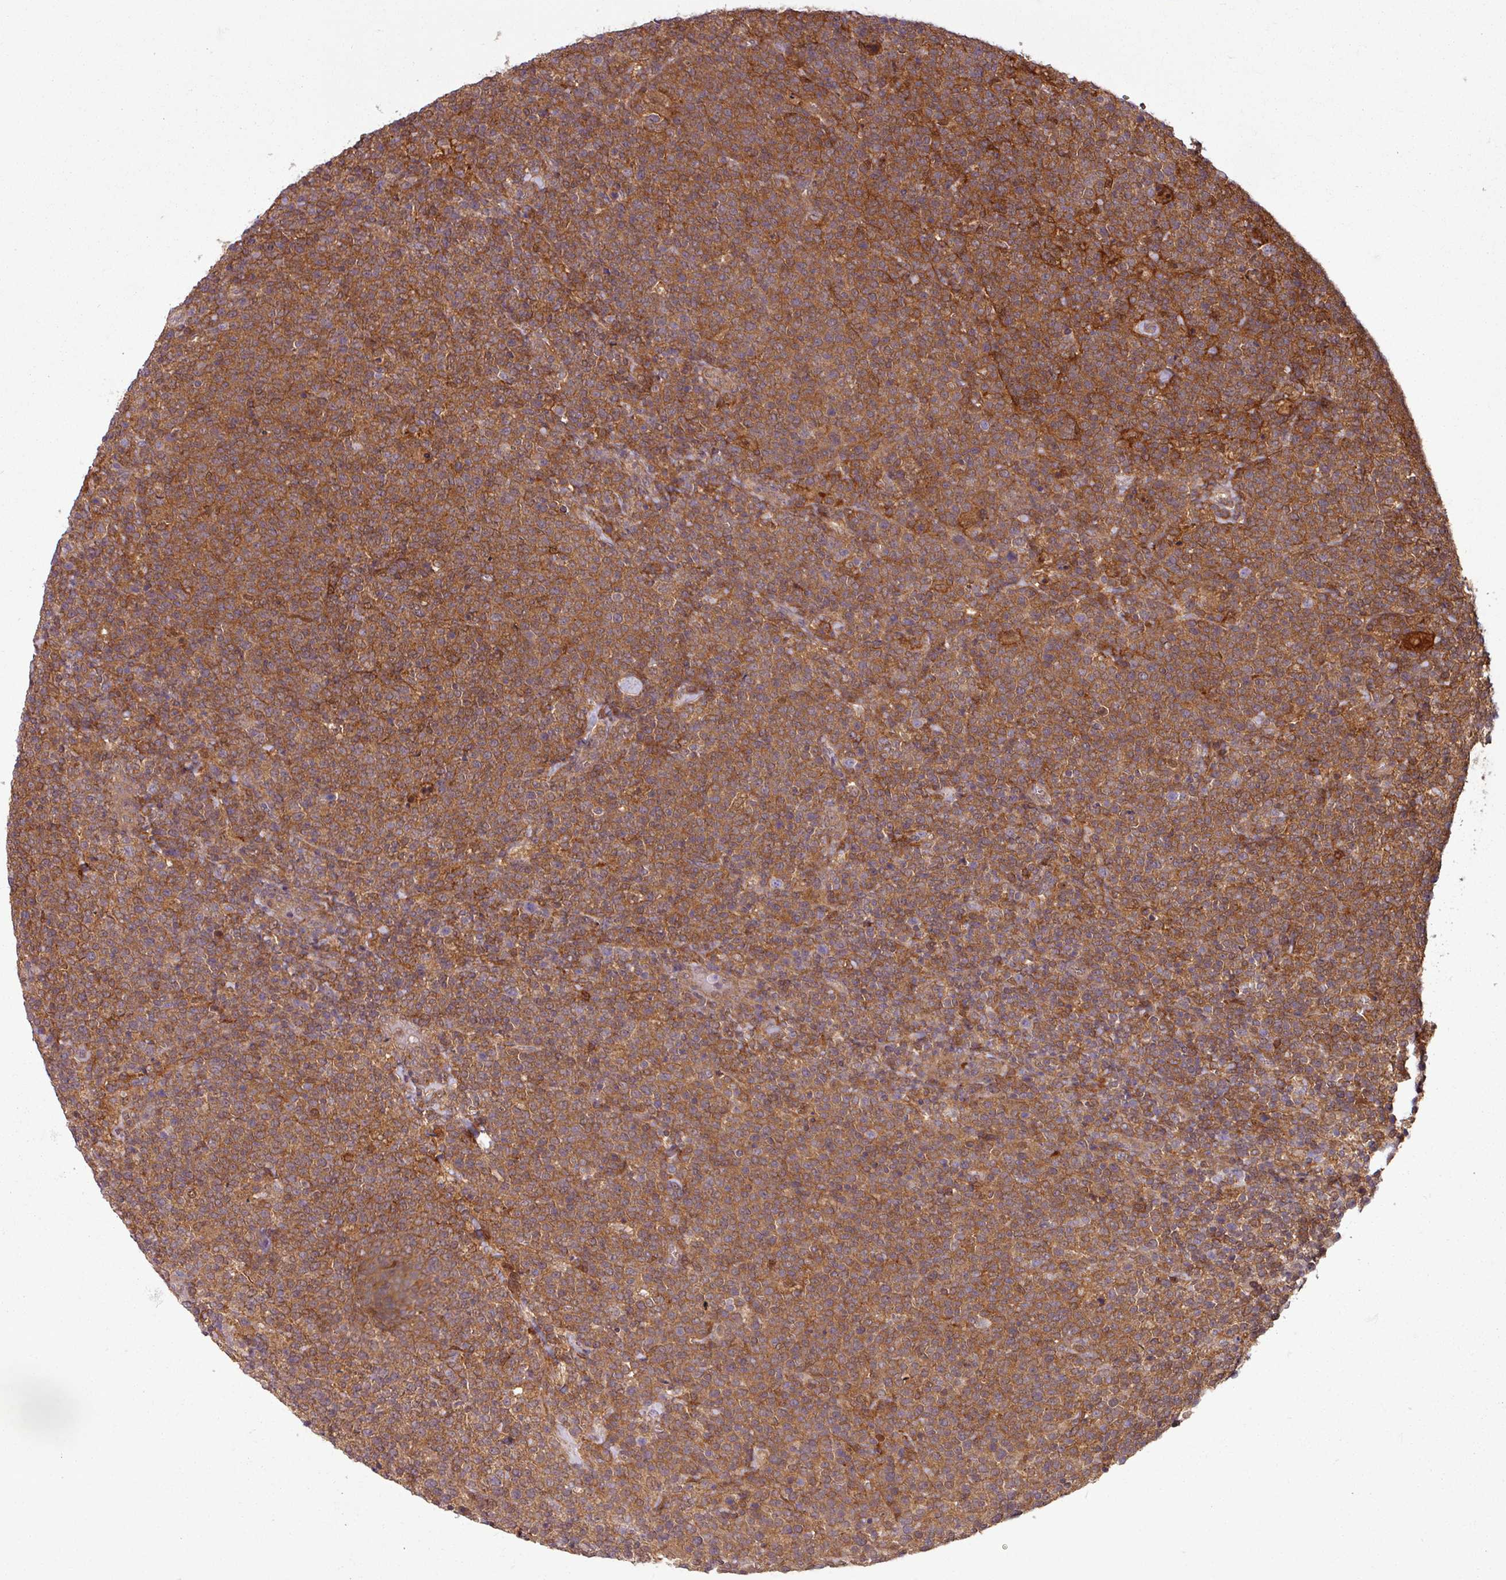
{"staining": {"intensity": "moderate", "quantity": ">75%", "location": "cytoplasmic/membranous"}, "tissue": "lymphoma", "cell_type": "Tumor cells", "image_type": "cancer", "snomed": [{"axis": "morphology", "description": "Malignant lymphoma, non-Hodgkin's type, High grade"}, {"axis": "topography", "description": "Lymph node"}], "caption": "A brown stain highlights moderate cytoplasmic/membranous expression of a protein in human malignant lymphoma, non-Hodgkin's type (high-grade) tumor cells.", "gene": "SH3BGRL", "patient": {"sex": "male", "age": 61}}